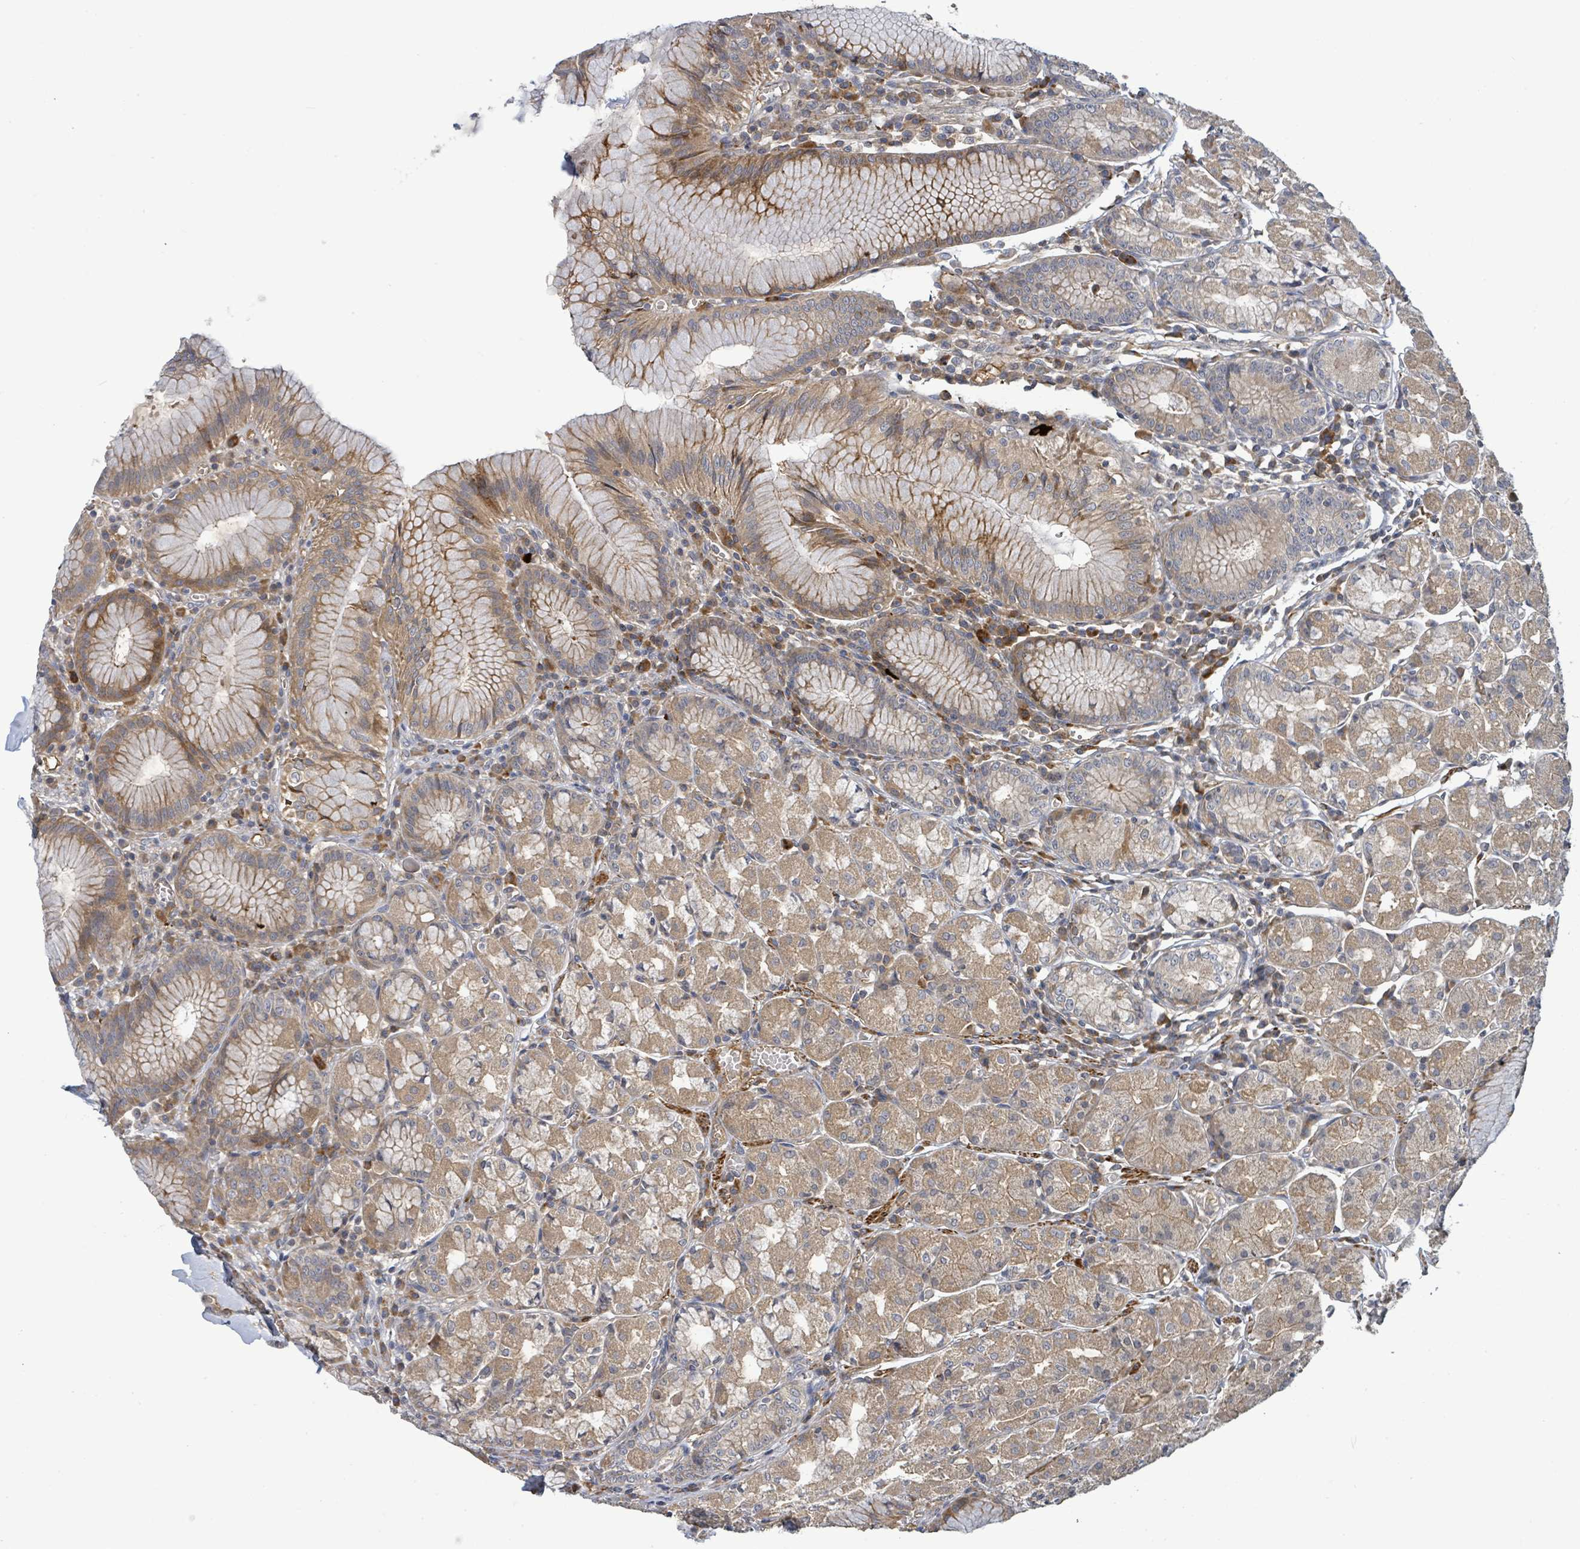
{"staining": {"intensity": "moderate", "quantity": ">75%", "location": "cytoplasmic/membranous,nuclear"}, "tissue": "stomach", "cell_type": "Glandular cells", "image_type": "normal", "snomed": [{"axis": "morphology", "description": "Normal tissue, NOS"}, {"axis": "topography", "description": "Stomach"}], "caption": "This is a micrograph of immunohistochemistry (IHC) staining of unremarkable stomach, which shows moderate positivity in the cytoplasmic/membranous,nuclear of glandular cells.", "gene": "STARD4", "patient": {"sex": "male", "age": 55}}